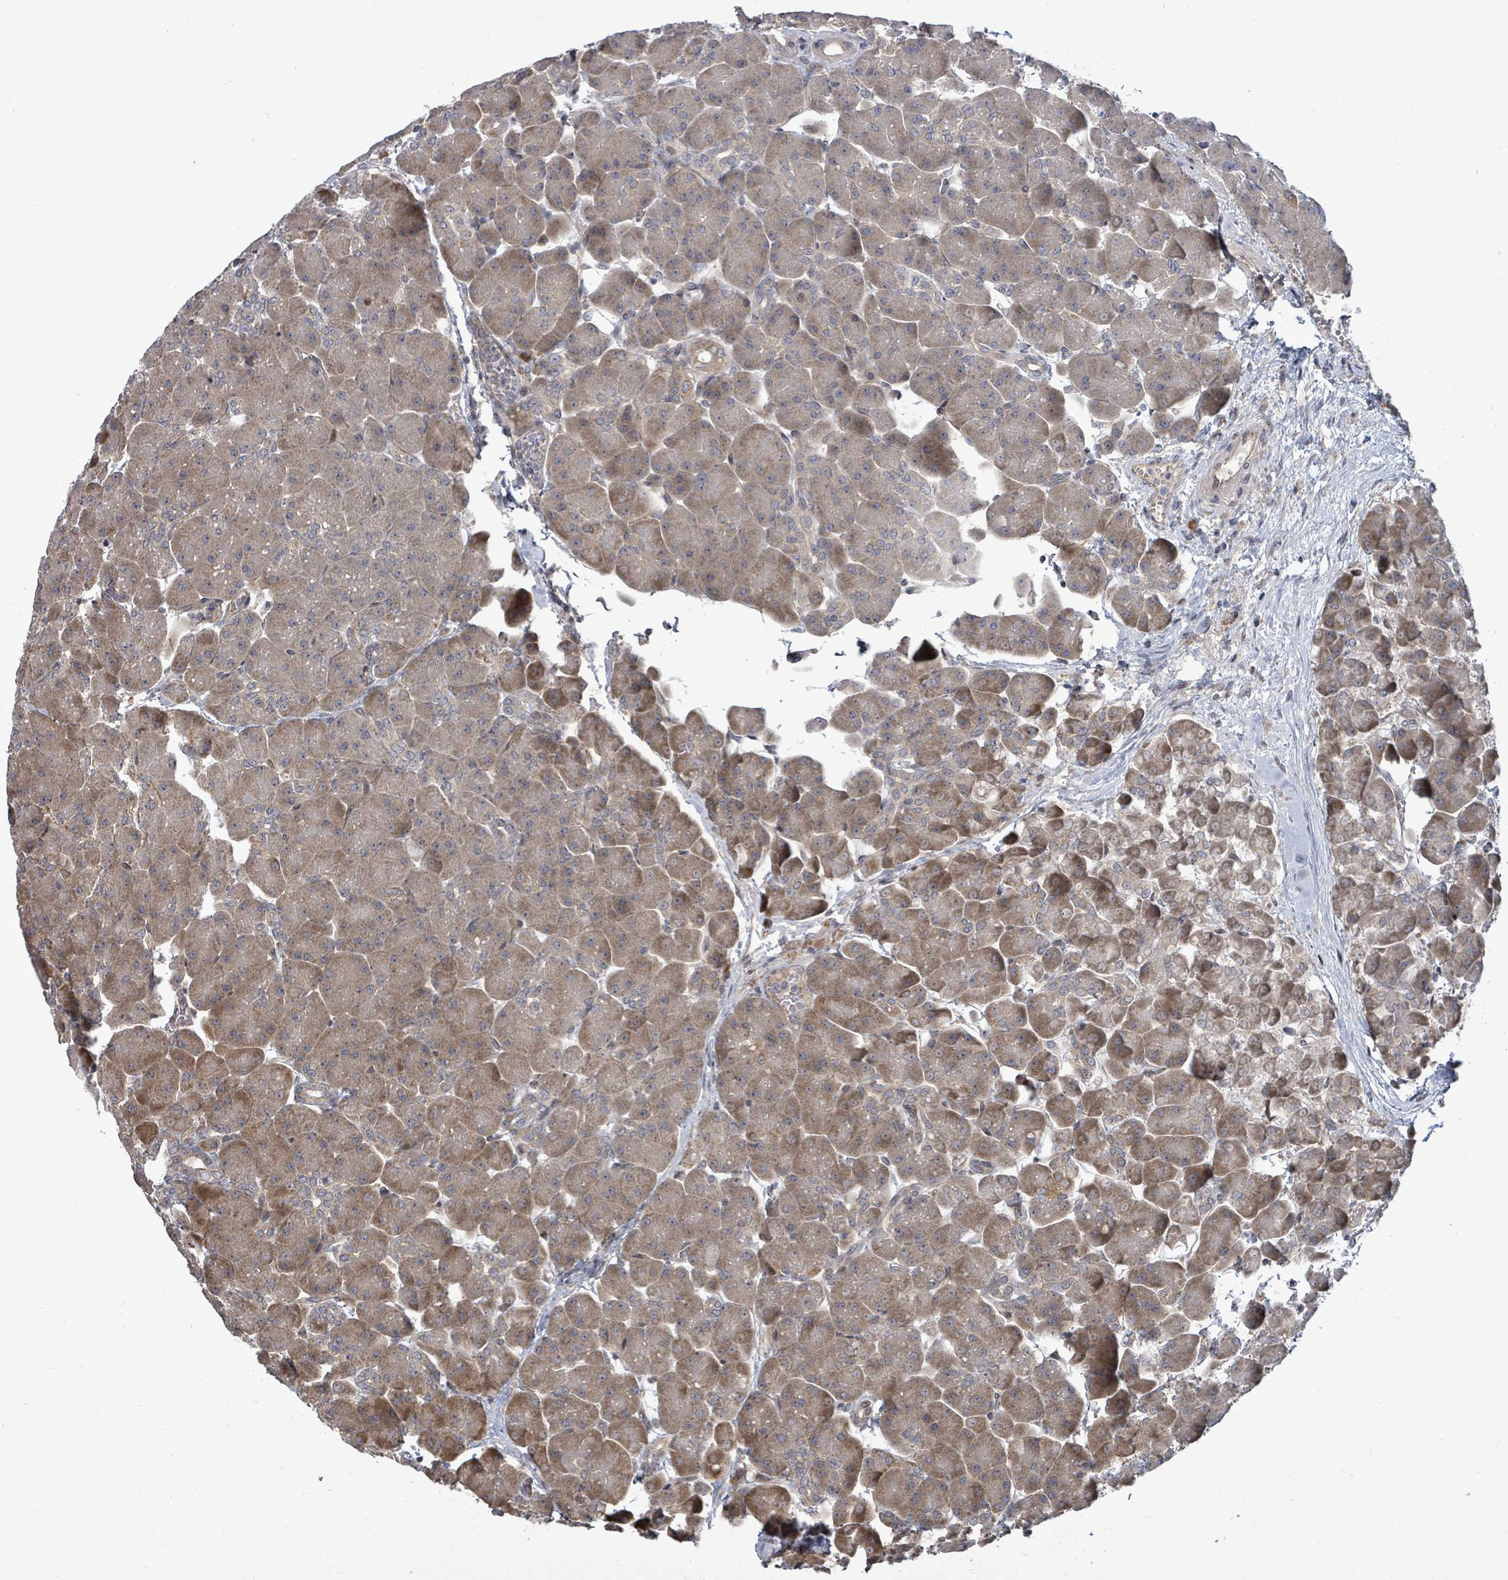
{"staining": {"intensity": "moderate", "quantity": ">75%", "location": "cytoplasmic/membranous"}, "tissue": "pancreas", "cell_type": "Exocrine glandular cells", "image_type": "normal", "snomed": [{"axis": "morphology", "description": "Normal tissue, NOS"}, {"axis": "topography", "description": "Pancreas"}], "caption": "Protein staining by immunohistochemistry reveals moderate cytoplasmic/membranous staining in about >75% of exocrine glandular cells in normal pancreas. Immunohistochemistry stains the protein in brown and the nuclei are stained blue.", "gene": "KRTAP27", "patient": {"sex": "male", "age": 66}}